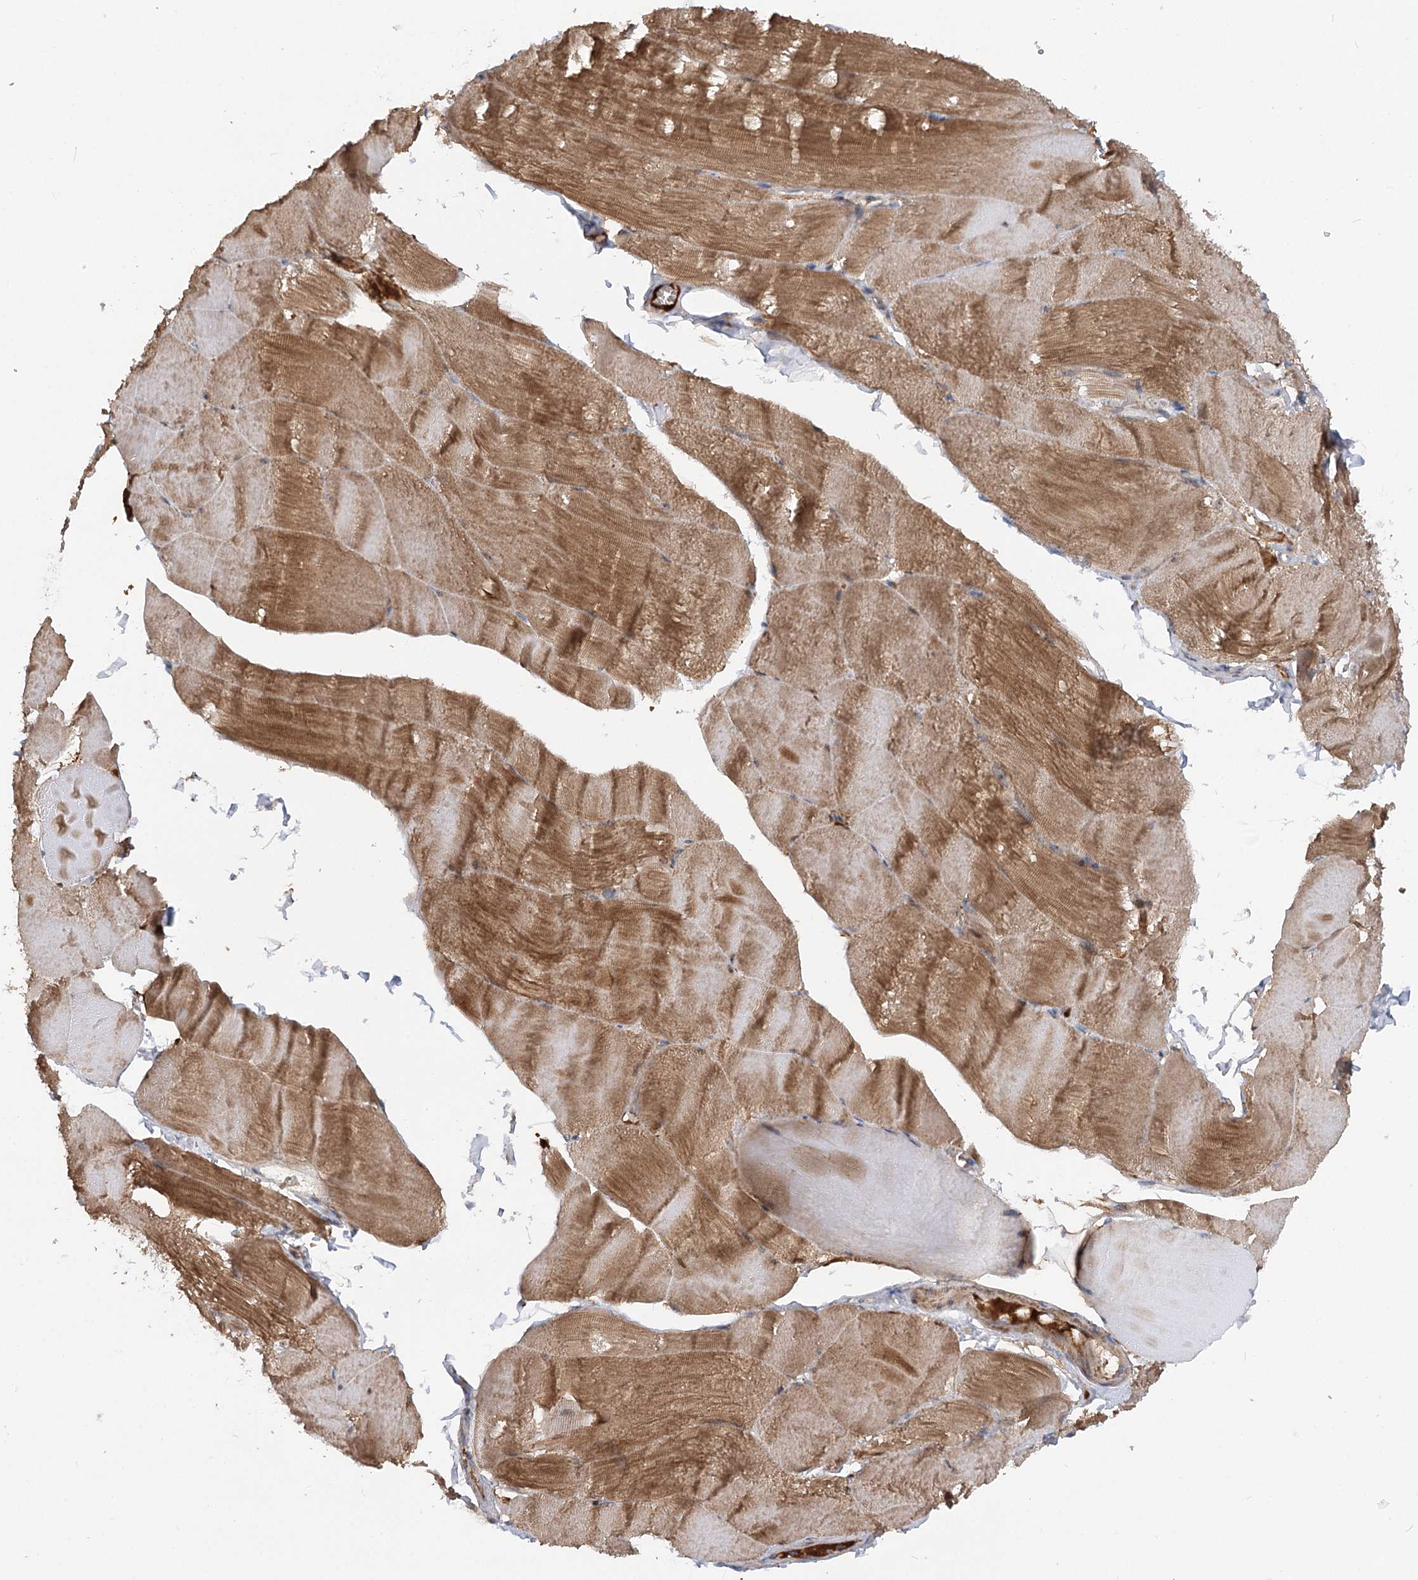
{"staining": {"intensity": "moderate", "quantity": ">75%", "location": "cytoplasmic/membranous"}, "tissue": "skeletal muscle", "cell_type": "Myocytes", "image_type": "normal", "snomed": [{"axis": "morphology", "description": "Normal tissue, NOS"}, {"axis": "morphology", "description": "Basal cell carcinoma"}, {"axis": "topography", "description": "Skeletal muscle"}], "caption": "A high-resolution photomicrograph shows immunohistochemistry (IHC) staining of benign skeletal muscle, which exhibits moderate cytoplasmic/membranous staining in about >75% of myocytes. (DAB IHC with brightfield microscopy, high magnification).", "gene": "FGF19", "patient": {"sex": "female", "age": 64}}